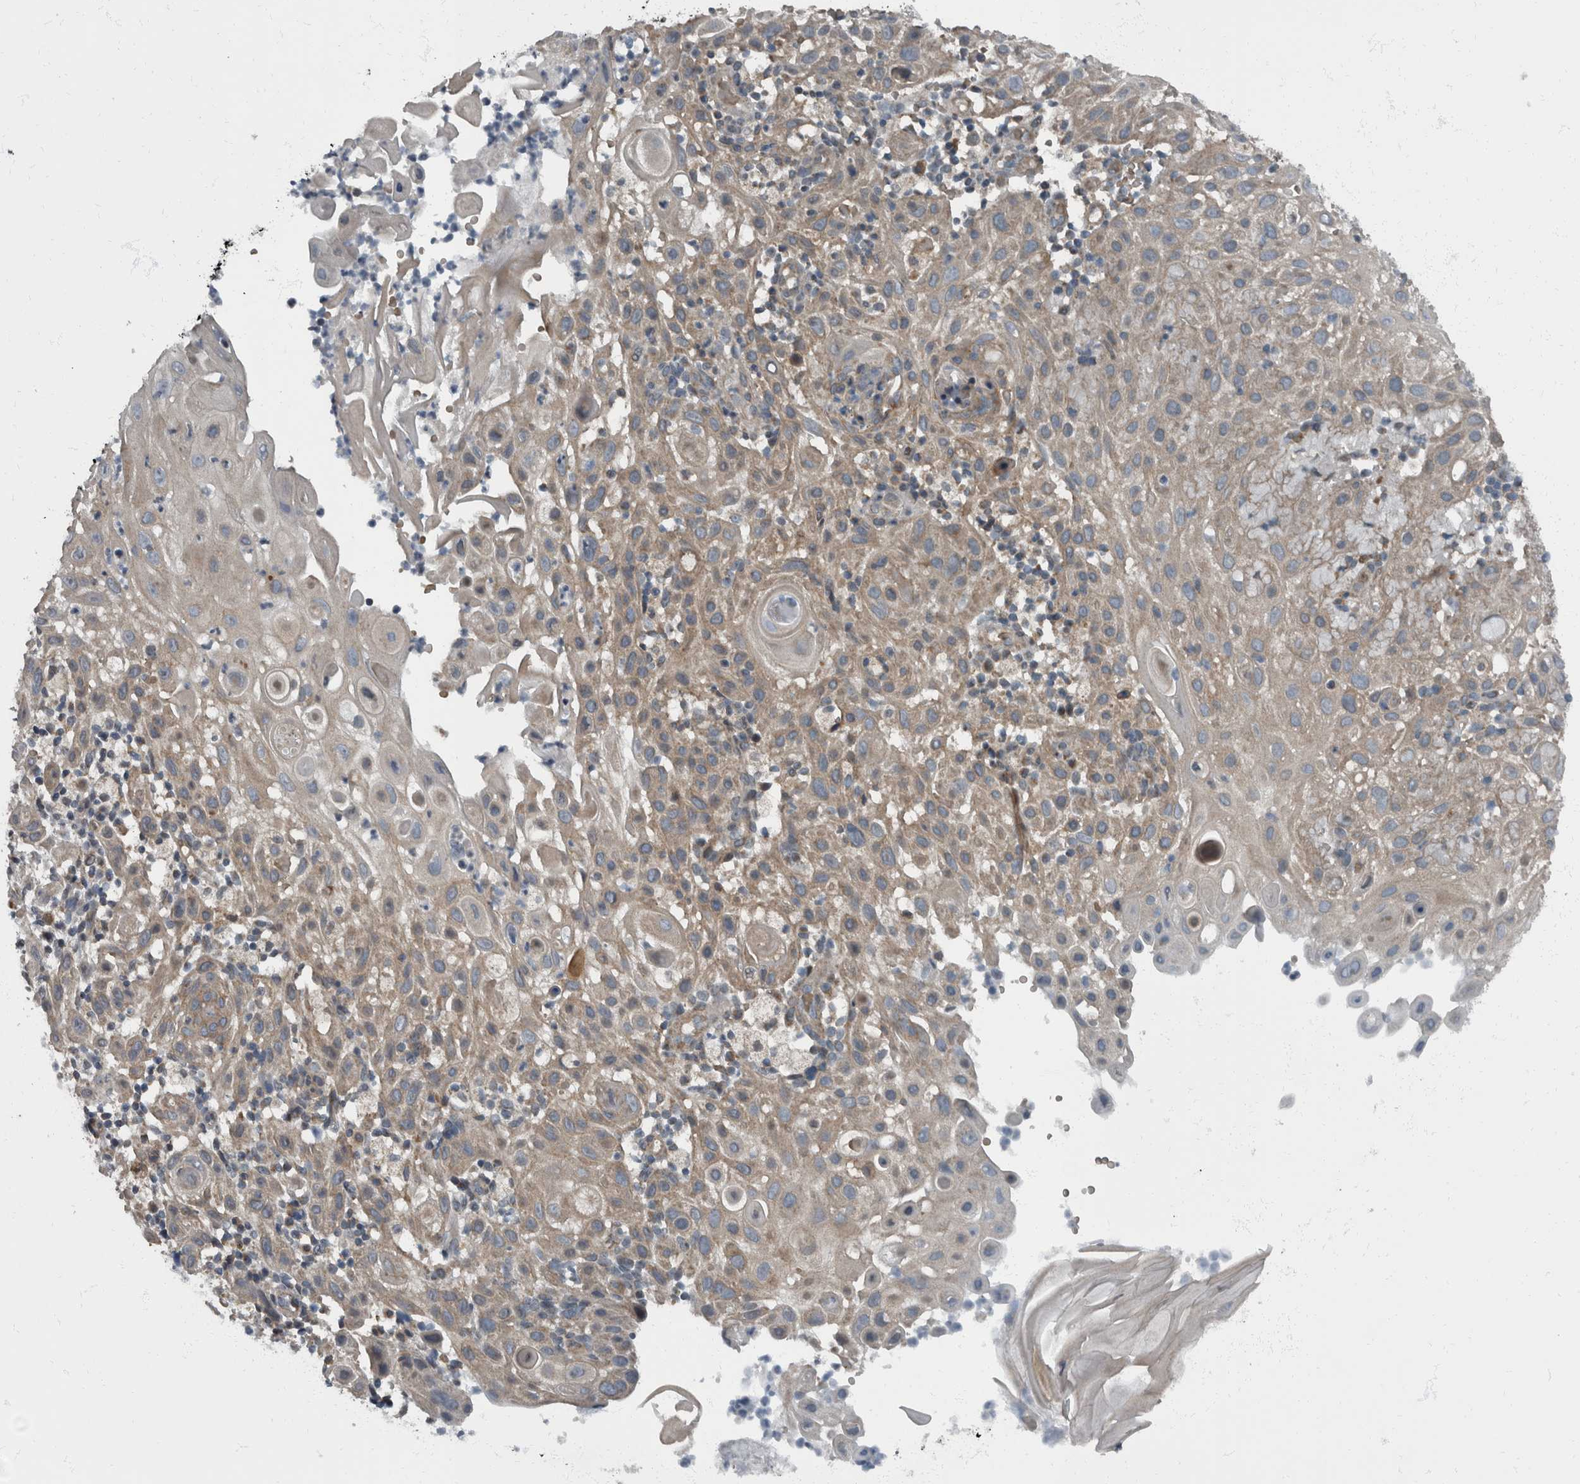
{"staining": {"intensity": "weak", "quantity": "<25%", "location": "cytoplasmic/membranous"}, "tissue": "skin cancer", "cell_type": "Tumor cells", "image_type": "cancer", "snomed": [{"axis": "morphology", "description": "Normal tissue, NOS"}, {"axis": "morphology", "description": "Squamous cell carcinoma, NOS"}, {"axis": "topography", "description": "Skin"}], "caption": "Immunohistochemistry (IHC) of squamous cell carcinoma (skin) reveals no expression in tumor cells.", "gene": "RABGGTB", "patient": {"sex": "female", "age": 96}}